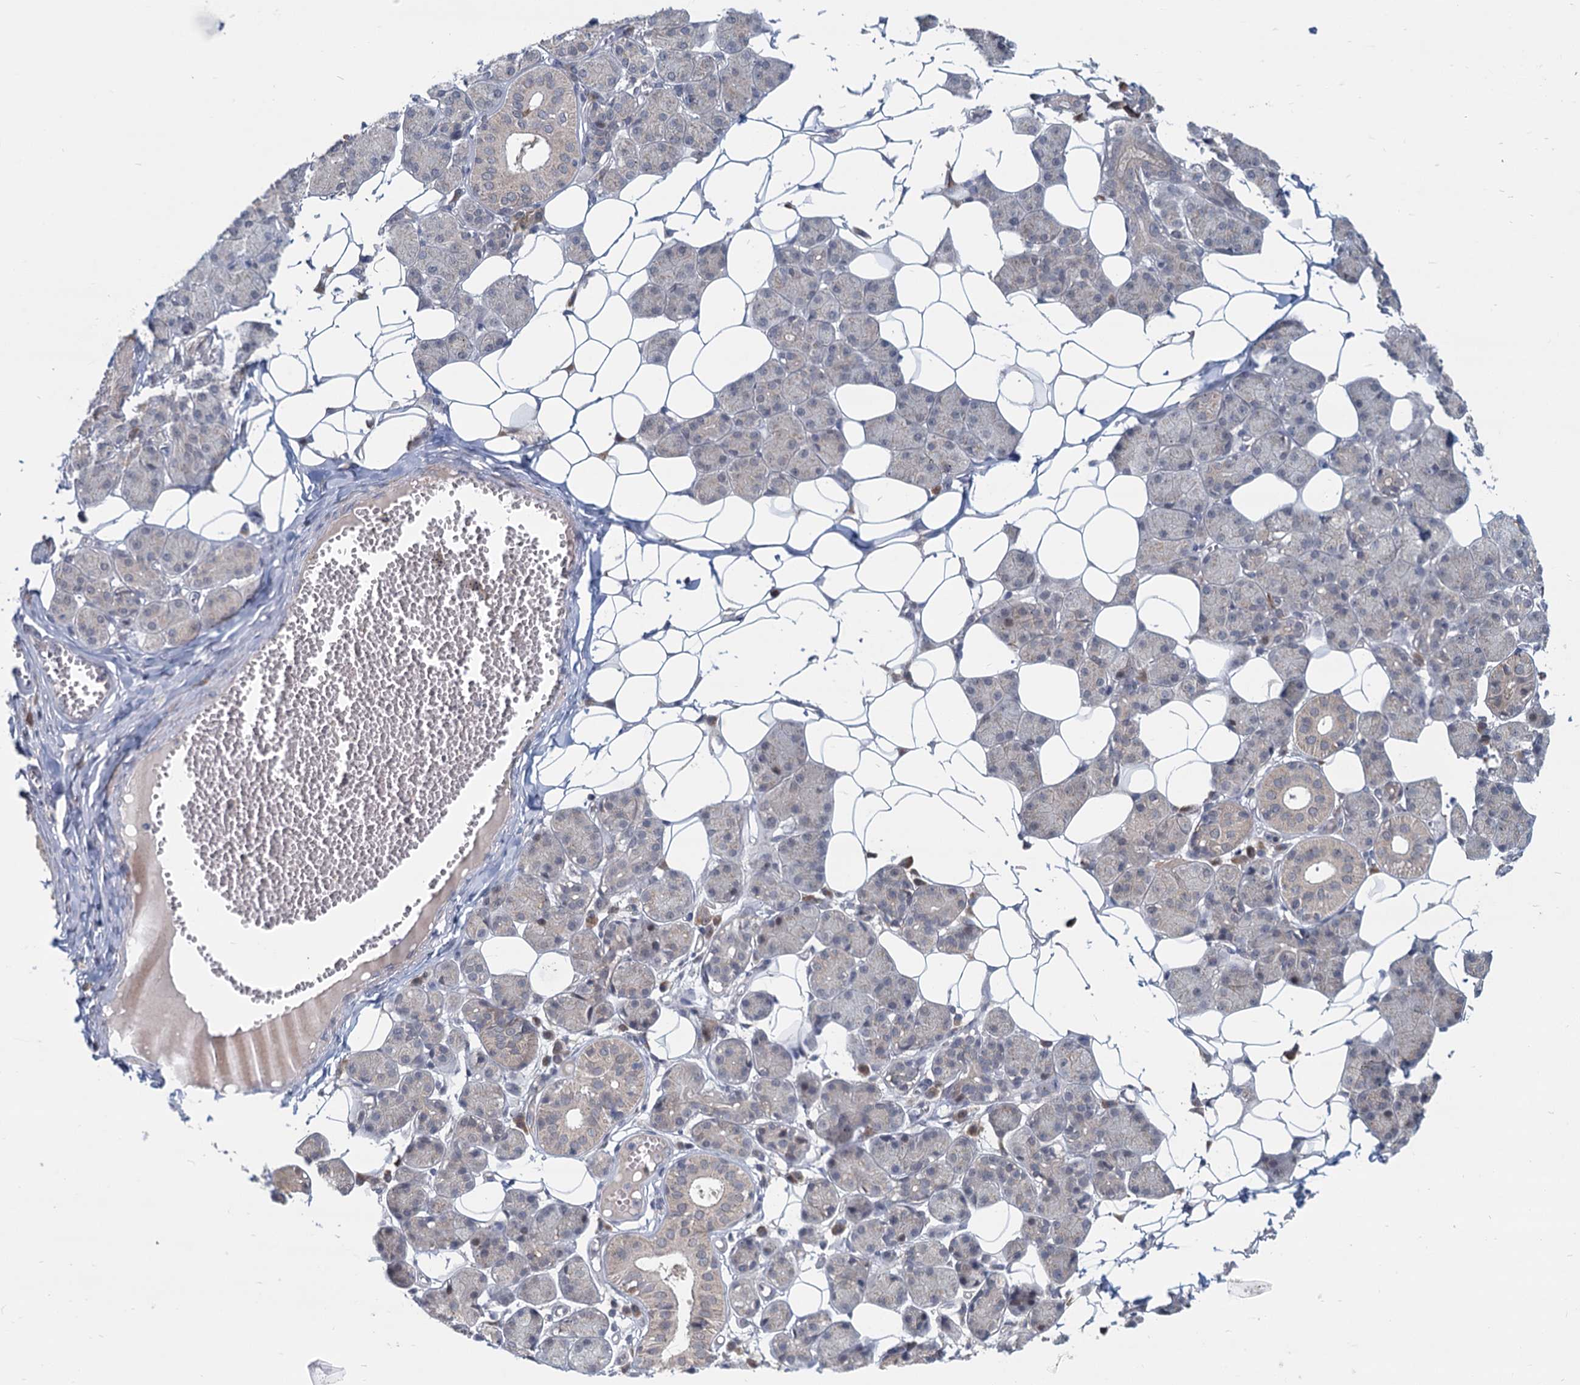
{"staining": {"intensity": "weak", "quantity": "<25%", "location": "cytoplasmic/membranous"}, "tissue": "salivary gland", "cell_type": "Glandular cells", "image_type": "normal", "snomed": [{"axis": "morphology", "description": "Normal tissue, NOS"}, {"axis": "topography", "description": "Salivary gland"}], "caption": "Immunohistochemistry (IHC) histopathology image of benign salivary gland: human salivary gland stained with DAB (3,3'-diaminobenzidine) exhibits no significant protein positivity in glandular cells. The staining was performed using DAB to visualize the protein expression in brown, while the nuclei were stained in blue with hematoxylin (Magnification: 20x).", "gene": "STAP1", "patient": {"sex": "female", "age": 33}}